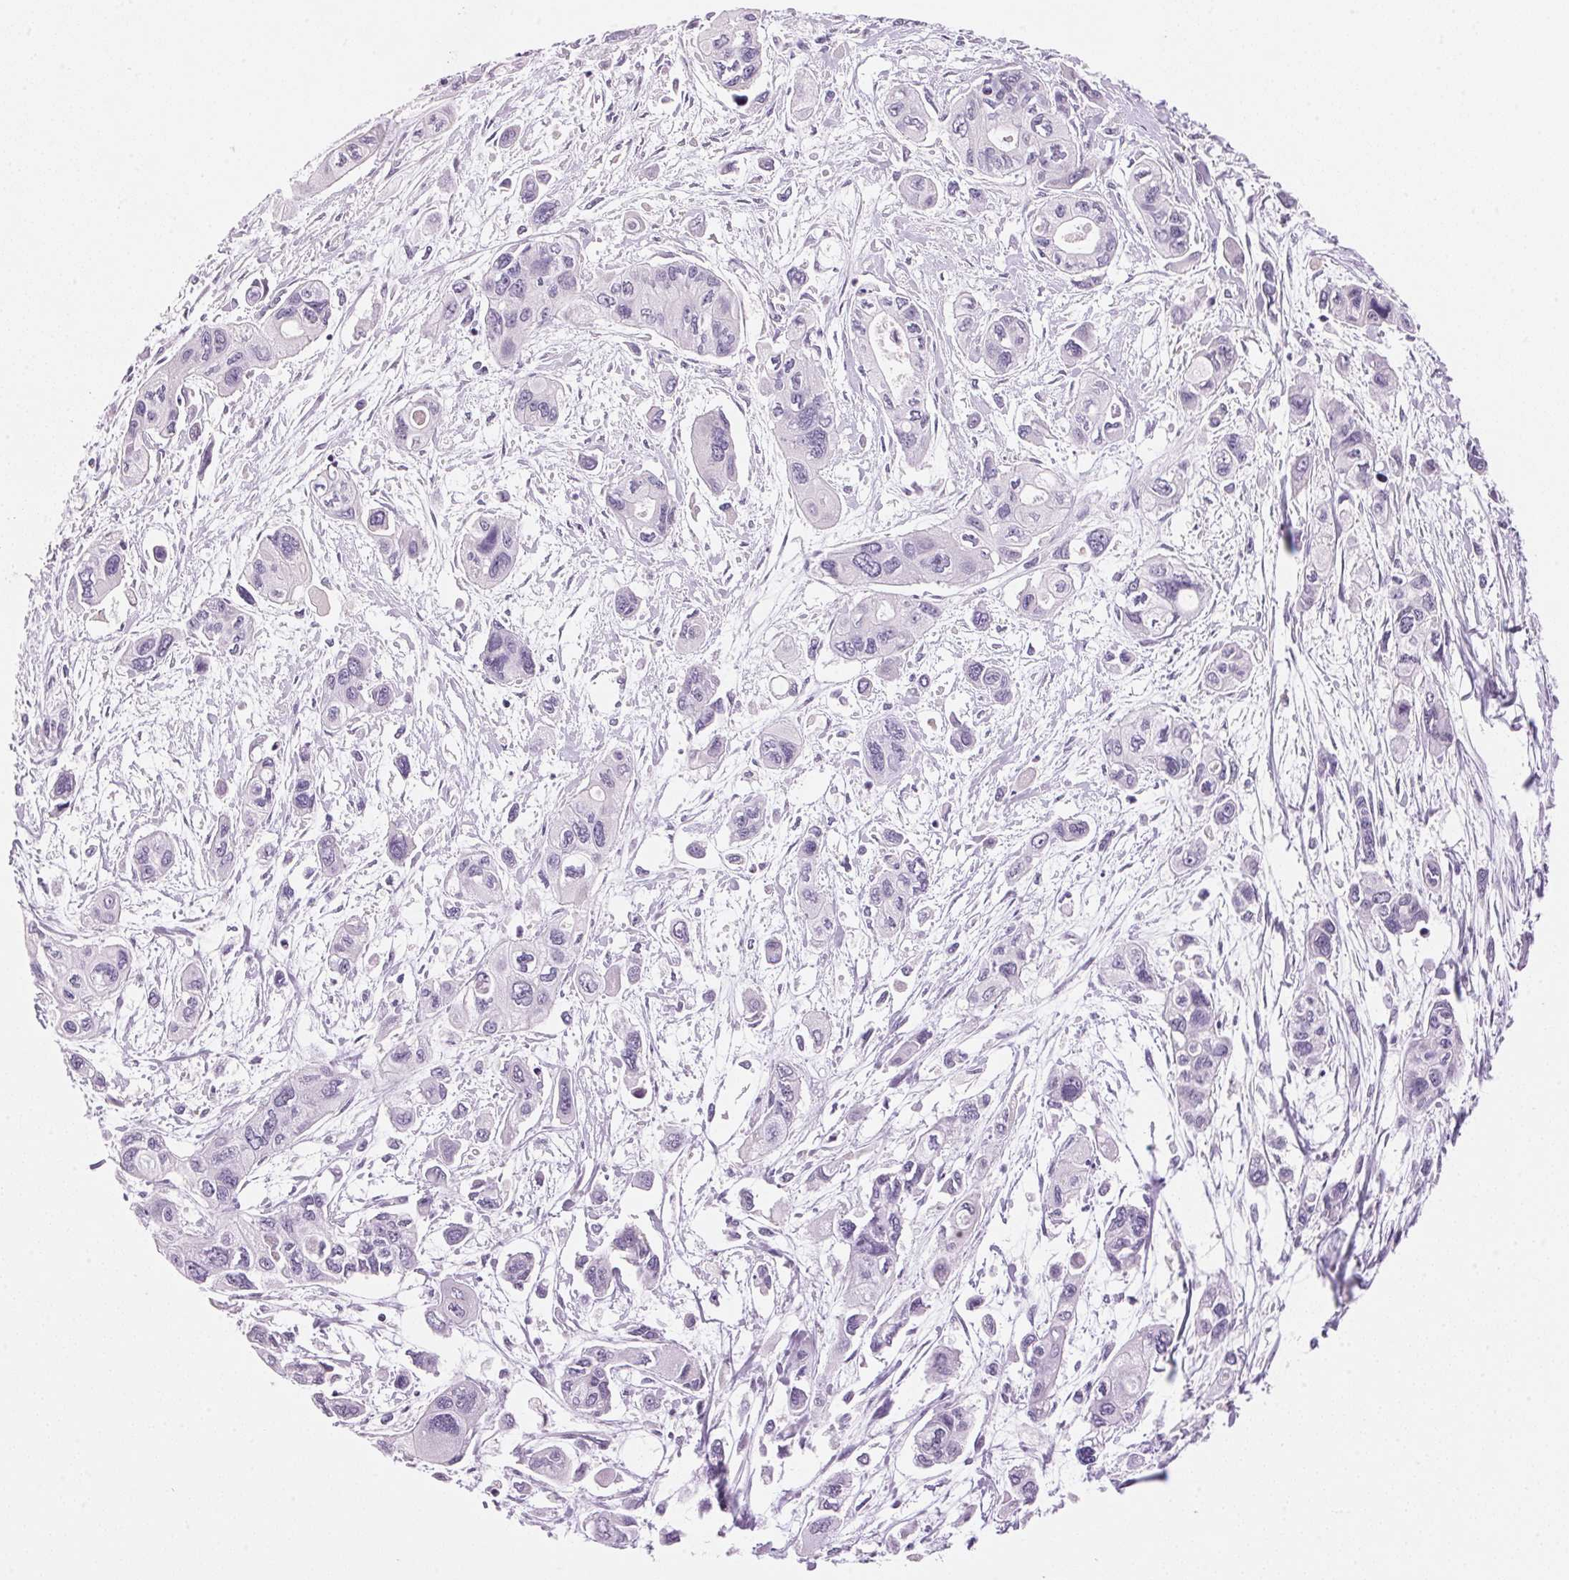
{"staining": {"intensity": "negative", "quantity": "none", "location": "none"}, "tissue": "pancreatic cancer", "cell_type": "Tumor cells", "image_type": "cancer", "snomed": [{"axis": "morphology", "description": "Adenocarcinoma, NOS"}, {"axis": "topography", "description": "Pancreas"}], "caption": "IHC image of neoplastic tissue: pancreatic cancer (adenocarcinoma) stained with DAB demonstrates no significant protein expression in tumor cells.", "gene": "CYP11B1", "patient": {"sex": "female", "age": 47}}